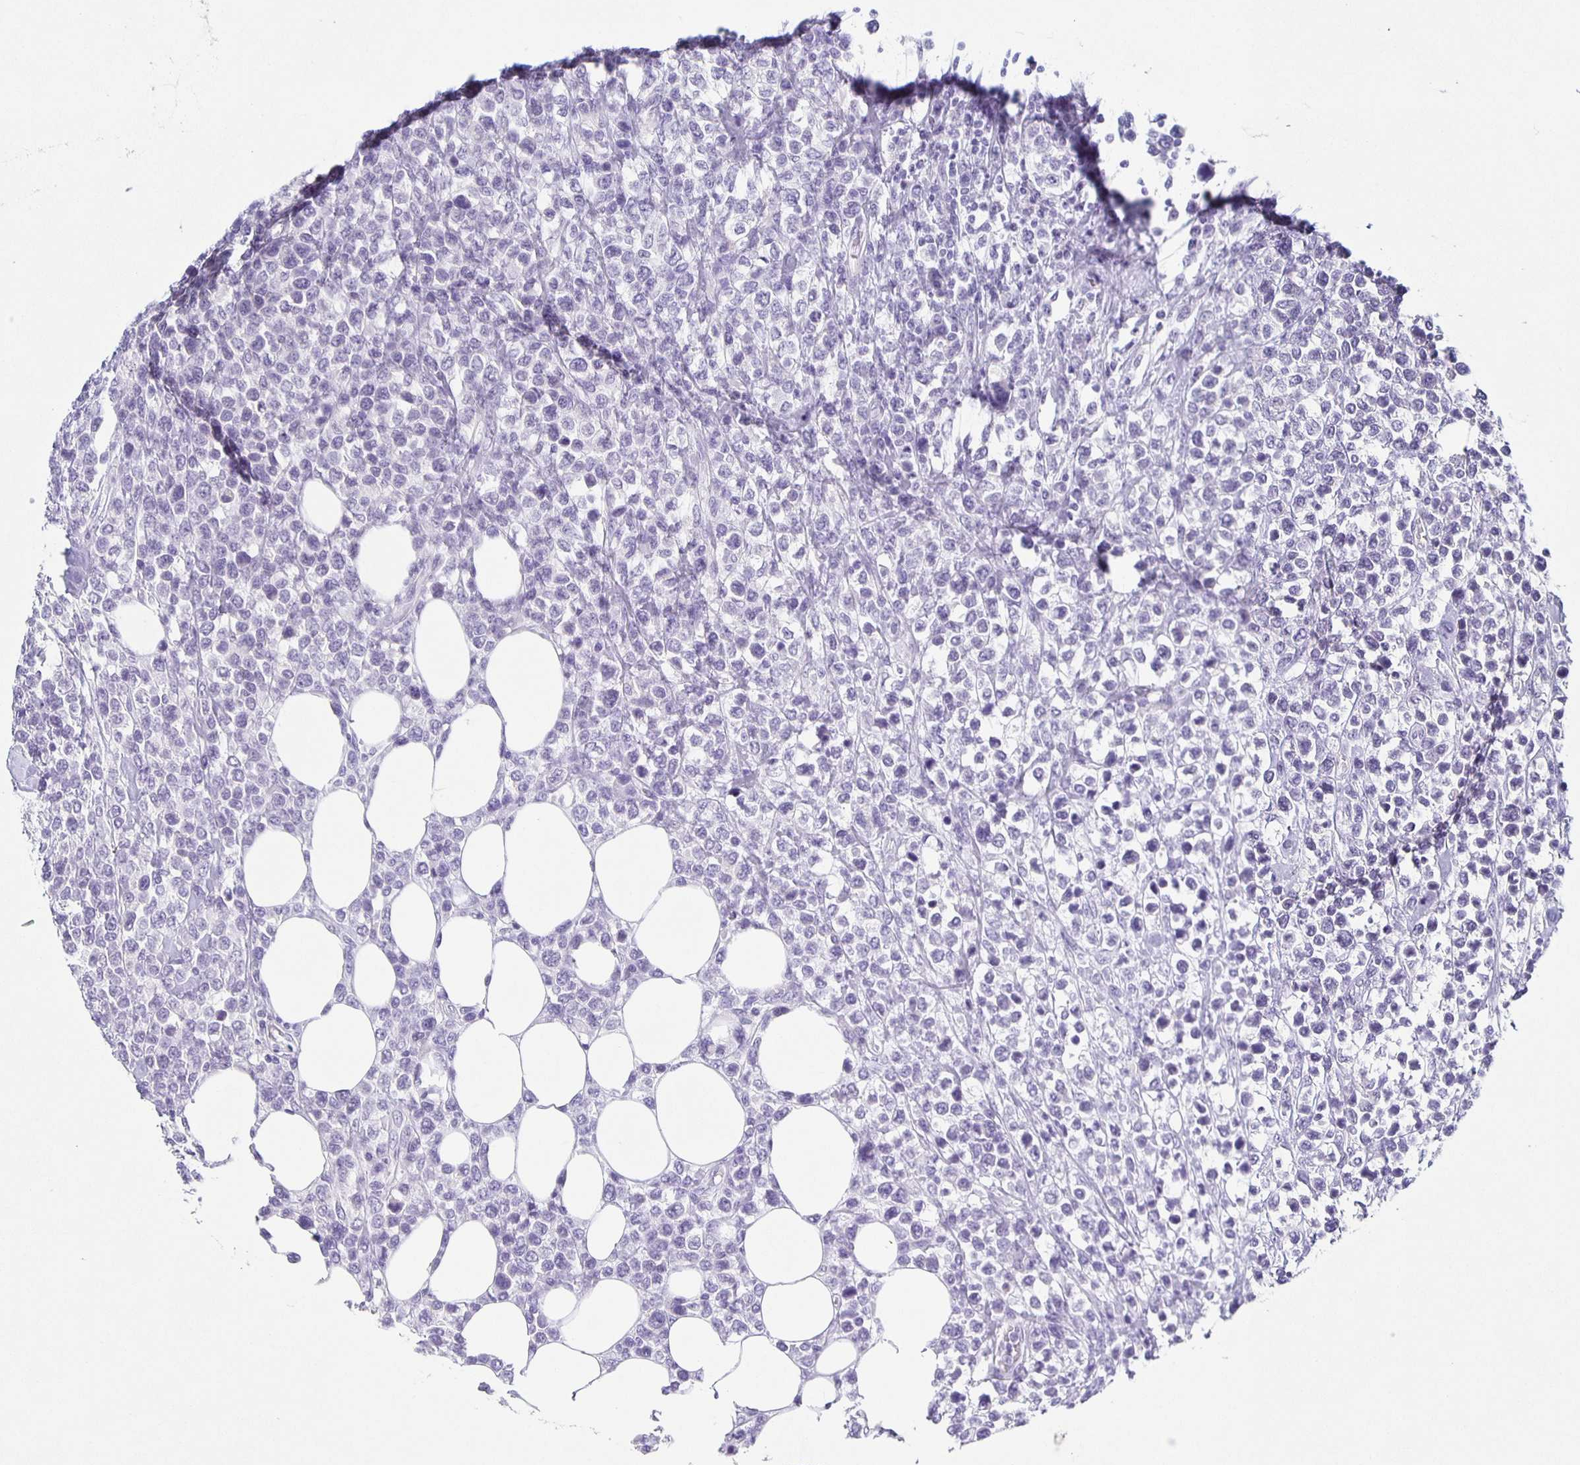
{"staining": {"intensity": "negative", "quantity": "none", "location": "none"}, "tissue": "lymphoma", "cell_type": "Tumor cells", "image_type": "cancer", "snomed": [{"axis": "morphology", "description": "Malignant lymphoma, non-Hodgkin's type, High grade"}, {"axis": "topography", "description": "Soft tissue"}], "caption": "Immunohistochemical staining of lymphoma displays no significant positivity in tumor cells.", "gene": "CARNS1", "patient": {"sex": "female", "age": 56}}